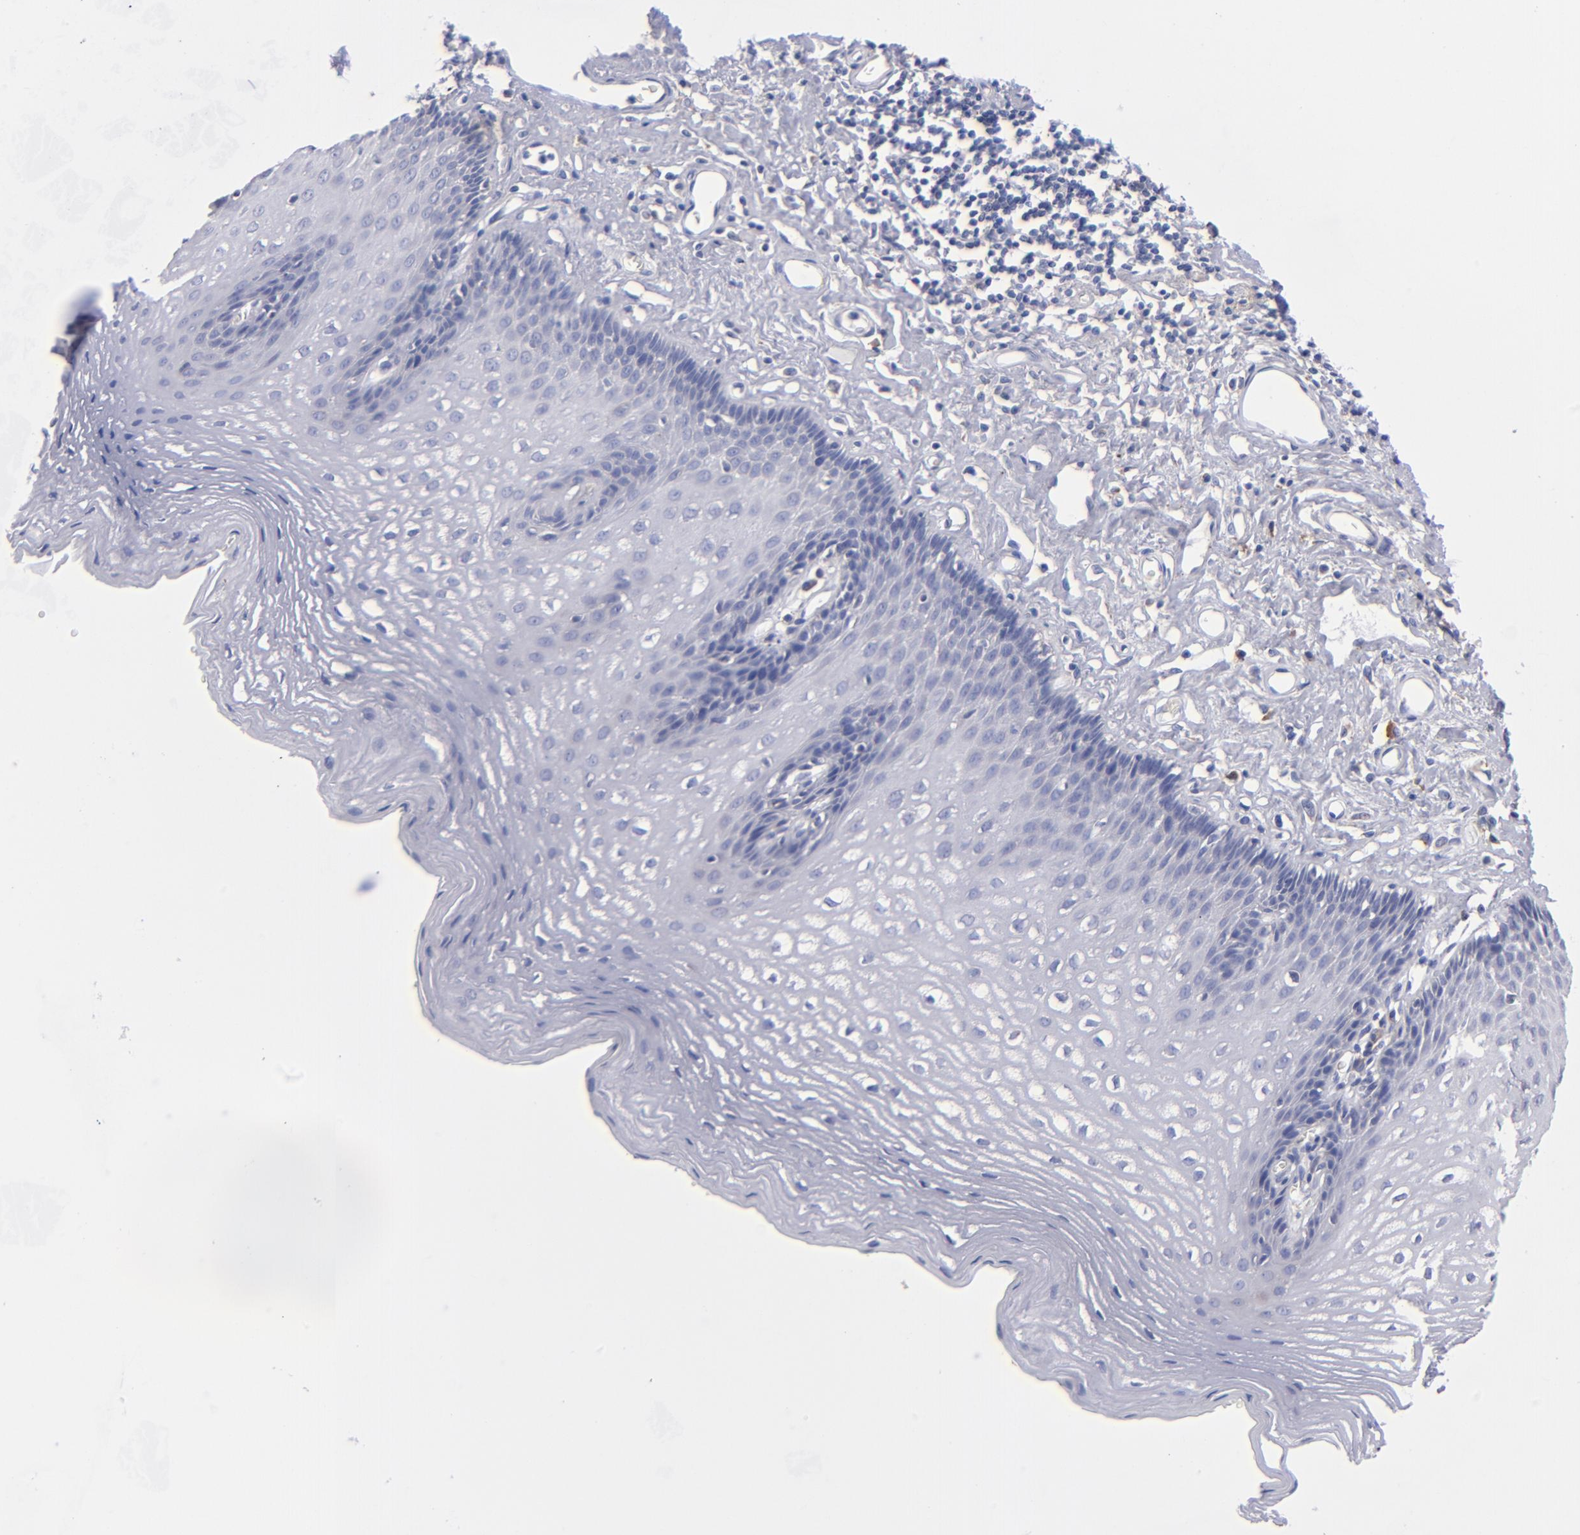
{"staining": {"intensity": "negative", "quantity": "none", "location": "none"}, "tissue": "esophagus", "cell_type": "Squamous epithelial cells", "image_type": "normal", "snomed": [{"axis": "morphology", "description": "Normal tissue, NOS"}, {"axis": "topography", "description": "Esophagus"}], "caption": "This is an immunohistochemistry histopathology image of benign esophagus. There is no staining in squamous epithelial cells.", "gene": "MFGE8", "patient": {"sex": "female", "age": 70}}